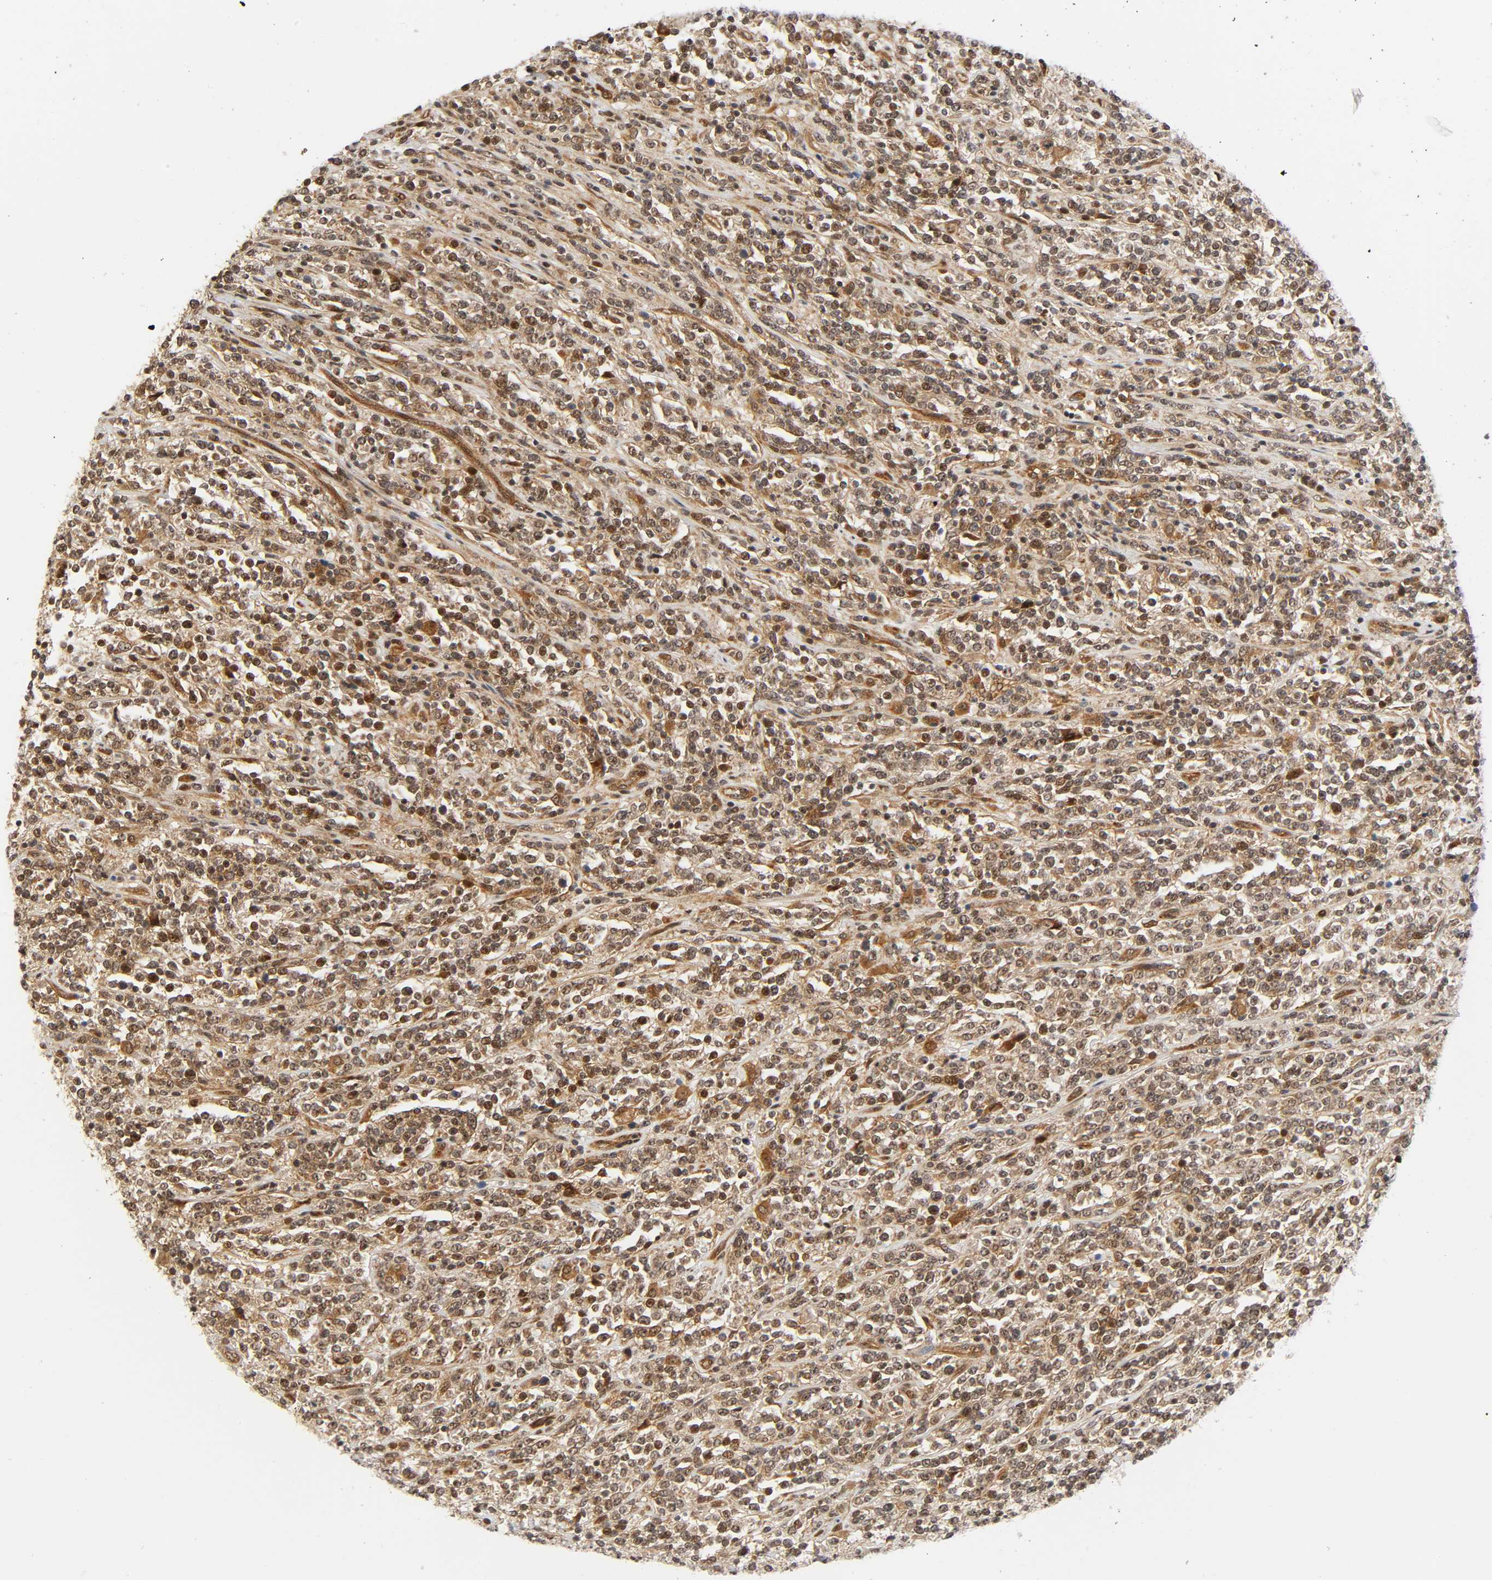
{"staining": {"intensity": "moderate", "quantity": ">75%", "location": "cytoplasmic/membranous,nuclear"}, "tissue": "lymphoma", "cell_type": "Tumor cells", "image_type": "cancer", "snomed": [{"axis": "morphology", "description": "Malignant lymphoma, non-Hodgkin's type, High grade"}, {"axis": "topography", "description": "Soft tissue"}], "caption": "Immunohistochemical staining of lymphoma demonstrates medium levels of moderate cytoplasmic/membranous and nuclear expression in approximately >75% of tumor cells.", "gene": "IQCJ-SCHIP1", "patient": {"sex": "male", "age": 18}}